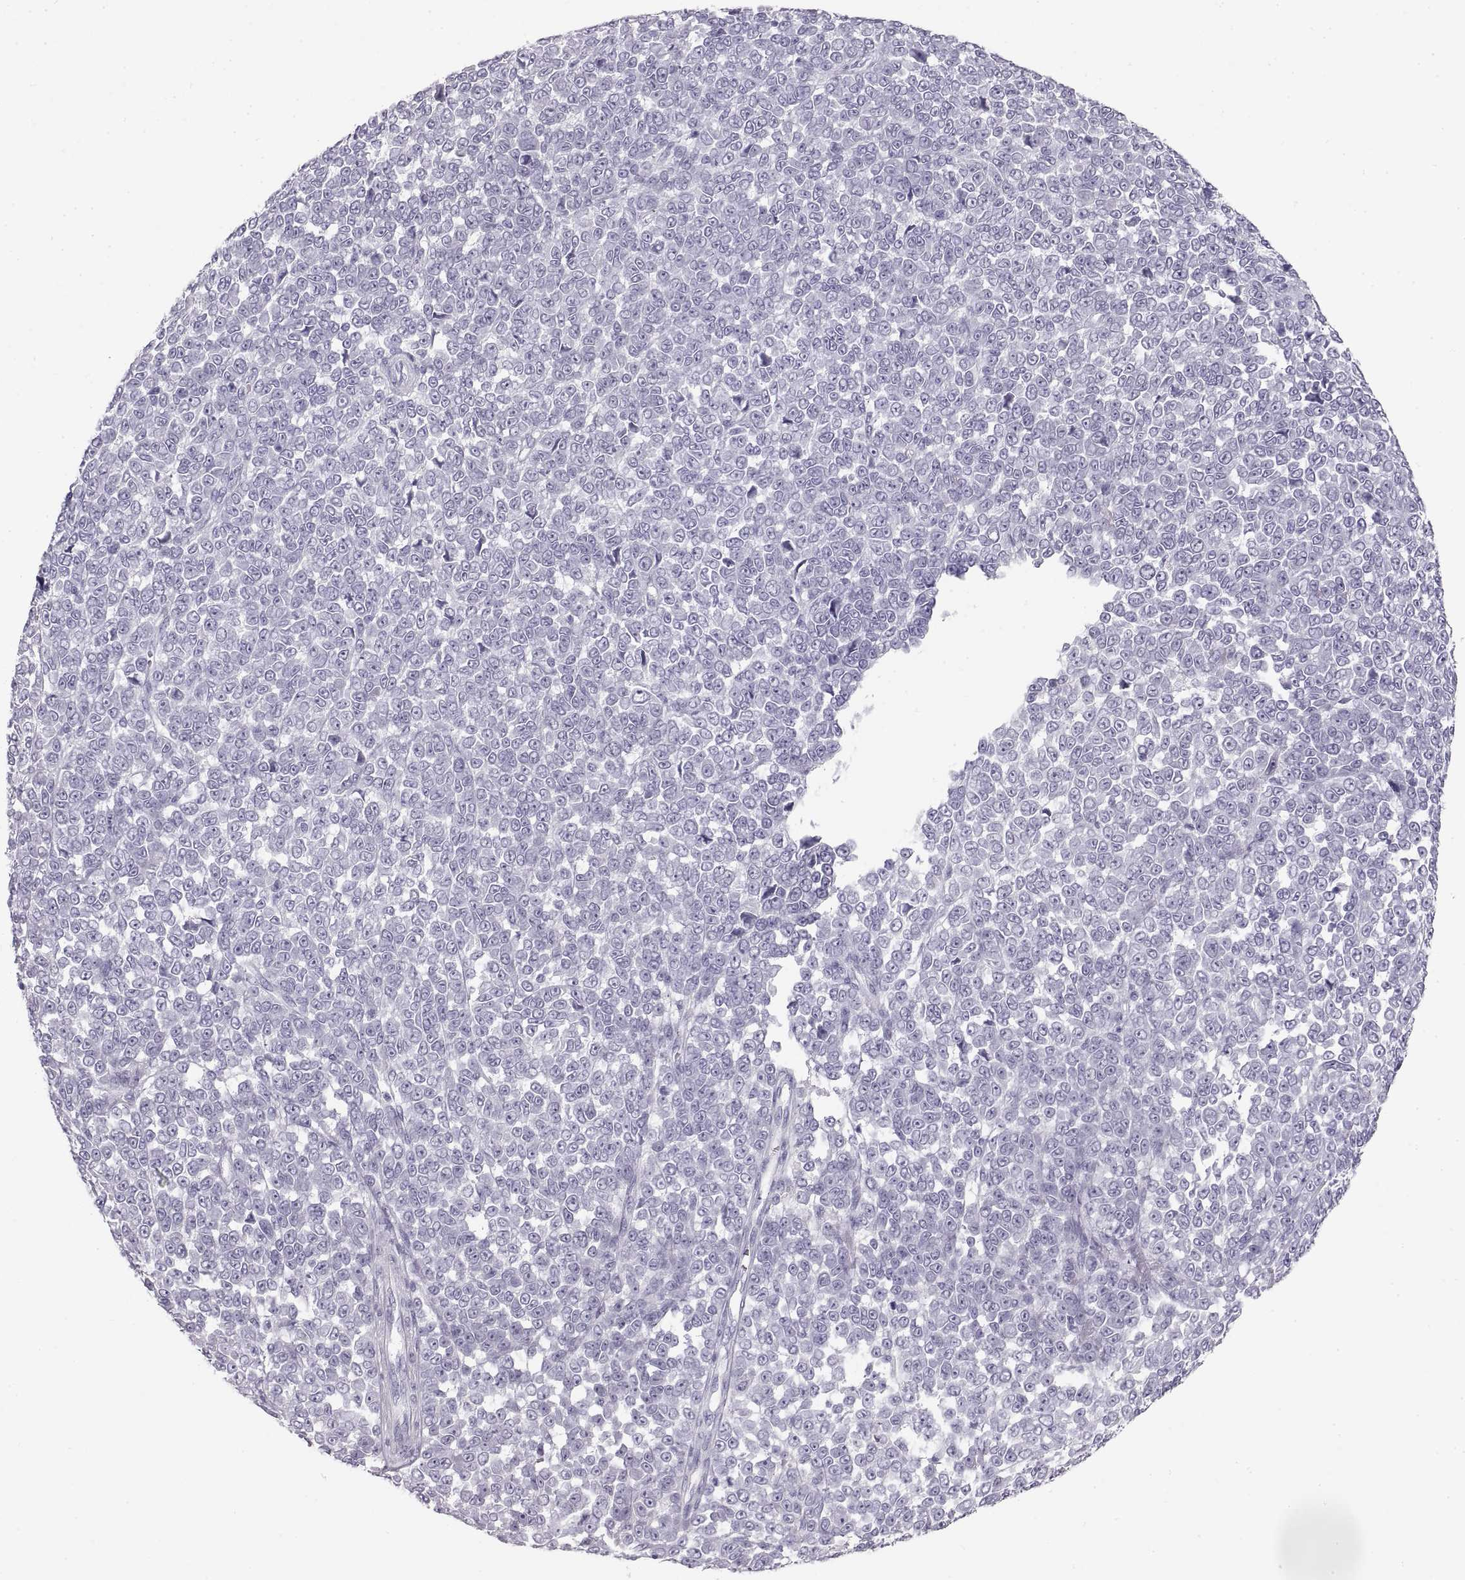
{"staining": {"intensity": "negative", "quantity": "none", "location": "none"}, "tissue": "melanoma", "cell_type": "Tumor cells", "image_type": "cancer", "snomed": [{"axis": "morphology", "description": "Malignant melanoma, NOS"}, {"axis": "topography", "description": "Skin"}], "caption": "Image shows no protein expression in tumor cells of melanoma tissue.", "gene": "CRYAA", "patient": {"sex": "female", "age": 95}}